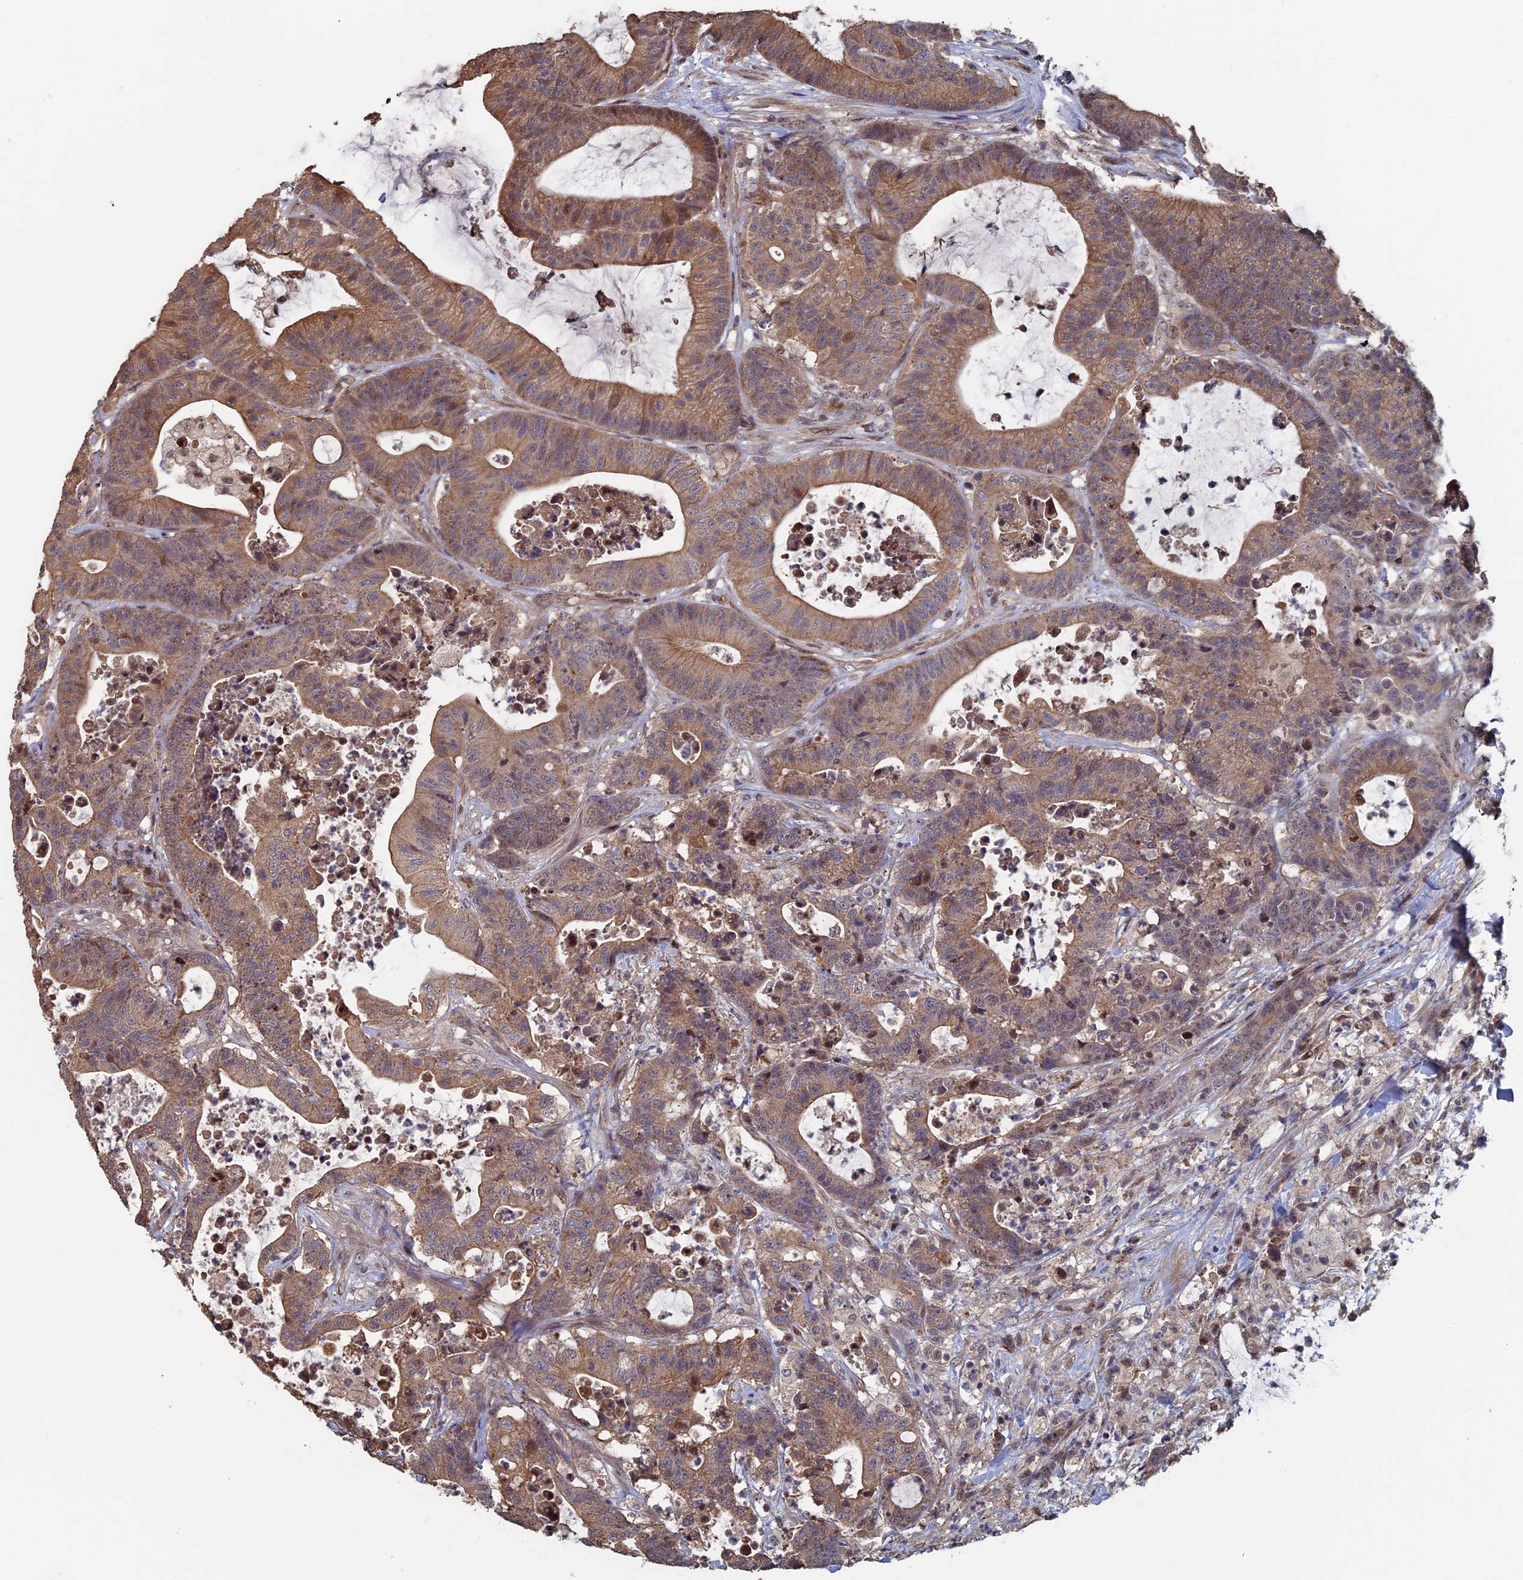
{"staining": {"intensity": "moderate", "quantity": ">75%", "location": "cytoplasmic/membranous"}, "tissue": "colorectal cancer", "cell_type": "Tumor cells", "image_type": "cancer", "snomed": [{"axis": "morphology", "description": "Adenocarcinoma, NOS"}, {"axis": "topography", "description": "Colon"}], "caption": "Immunohistochemistry of human colorectal cancer demonstrates medium levels of moderate cytoplasmic/membranous staining in about >75% of tumor cells. The protein is stained brown, and the nuclei are stained in blue (DAB (3,3'-diaminobenzidine) IHC with brightfield microscopy, high magnification).", "gene": "KIAA1328", "patient": {"sex": "female", "age": 84}}